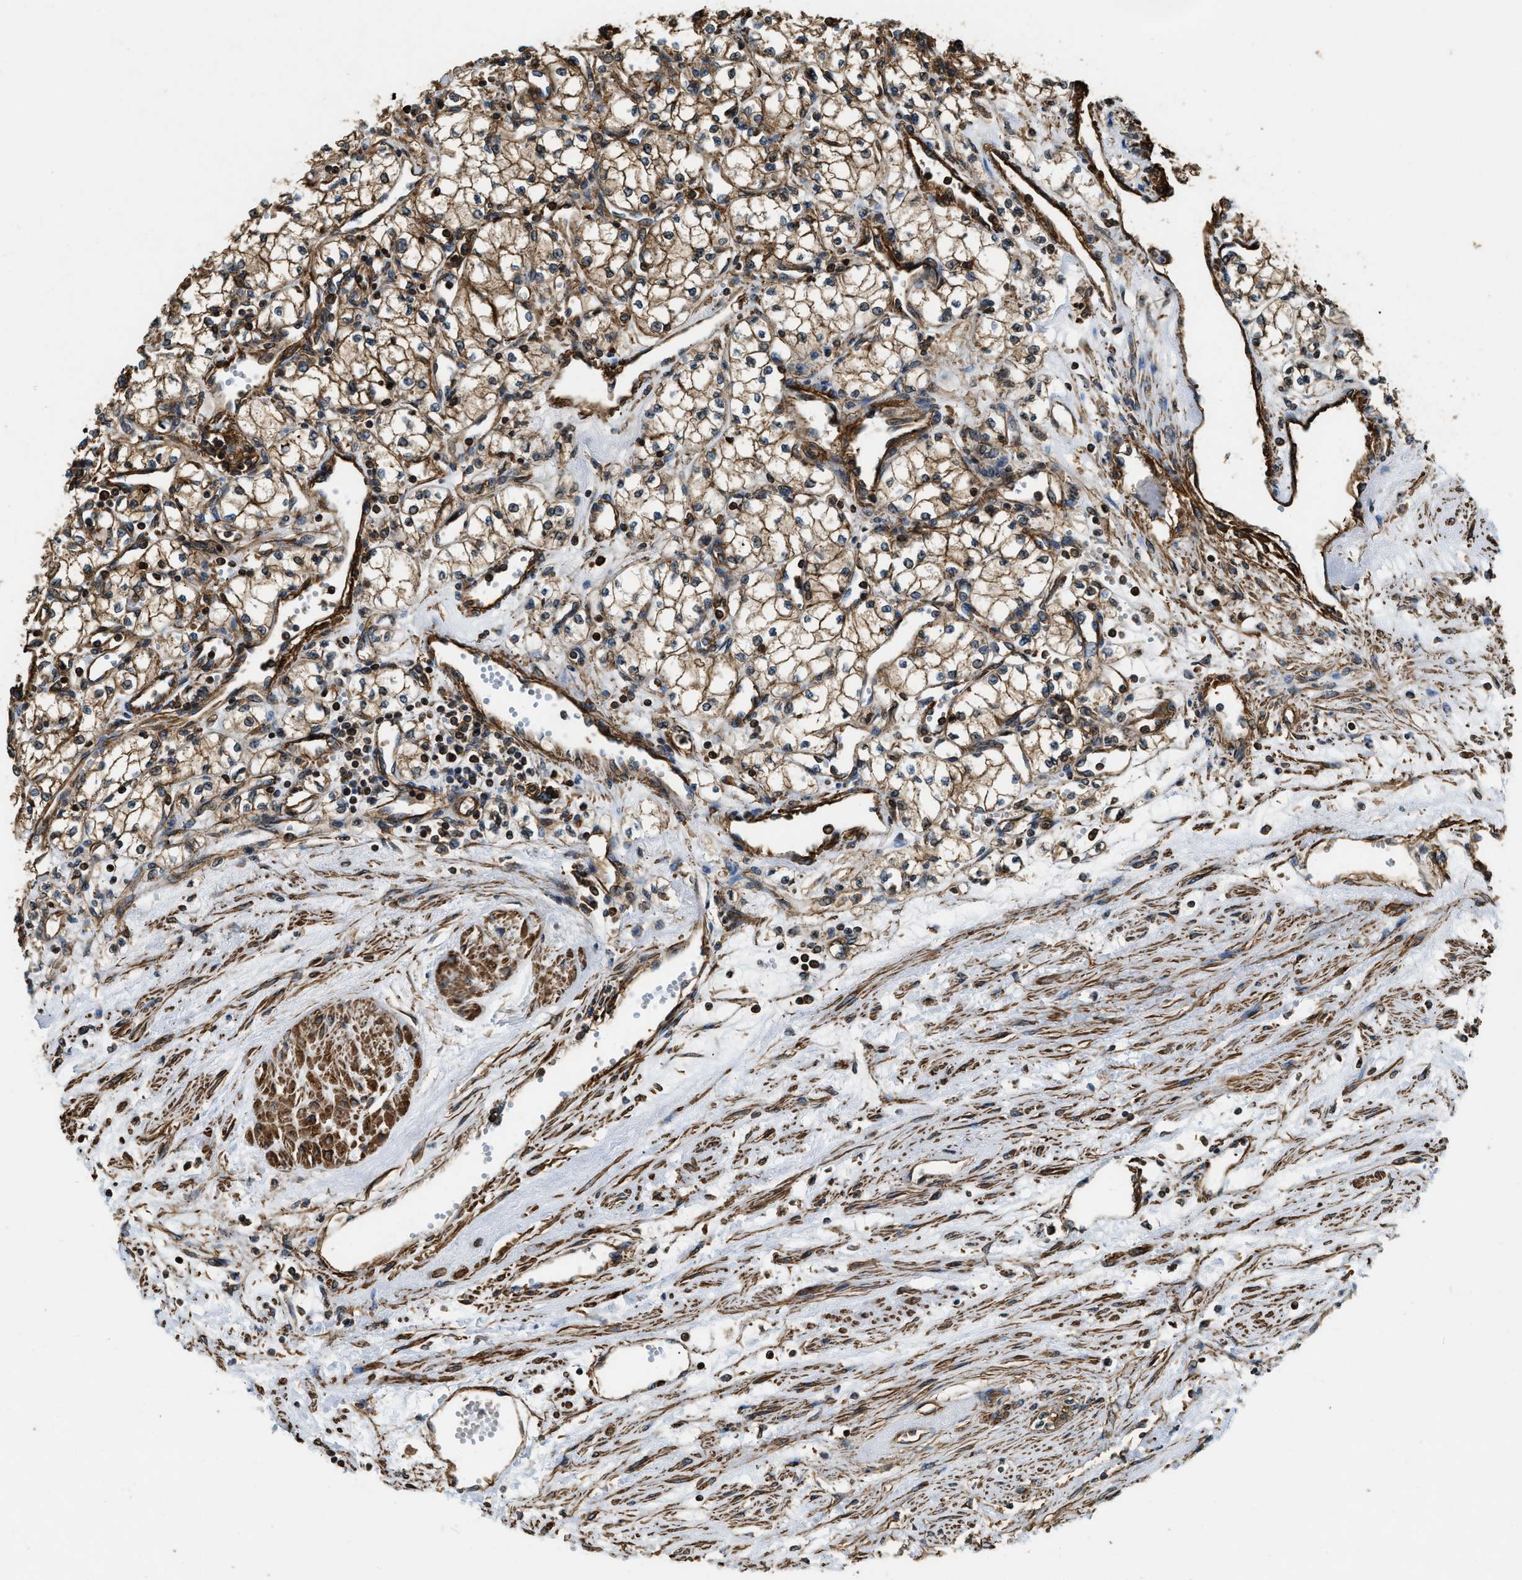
{"staining": {"intensity": "moderate", "quantity": ">75%", "location": "cytoplasmic/membranous"}, "tissue": "renal cancer", "cell_type": "Tumor cells", "image_type": "cancer", "snomed": [{"axis": "morphology", "description": "Adenocarcinoma, NOS"}, {"axis": "topography", "description": "Kidney"}], "caption": "Moderate cytoplasmic/membranous protein expression is present in about >75% of tumor cells in renal cancer. The protein is stained brown, and the nuclei are stained in blue (DAB (3,3'-diaminobenzidine) IHC with brightfield microscopy, high magnification).", "gene": "YARS1", "patient": {"sex": "male", "age": 59}}